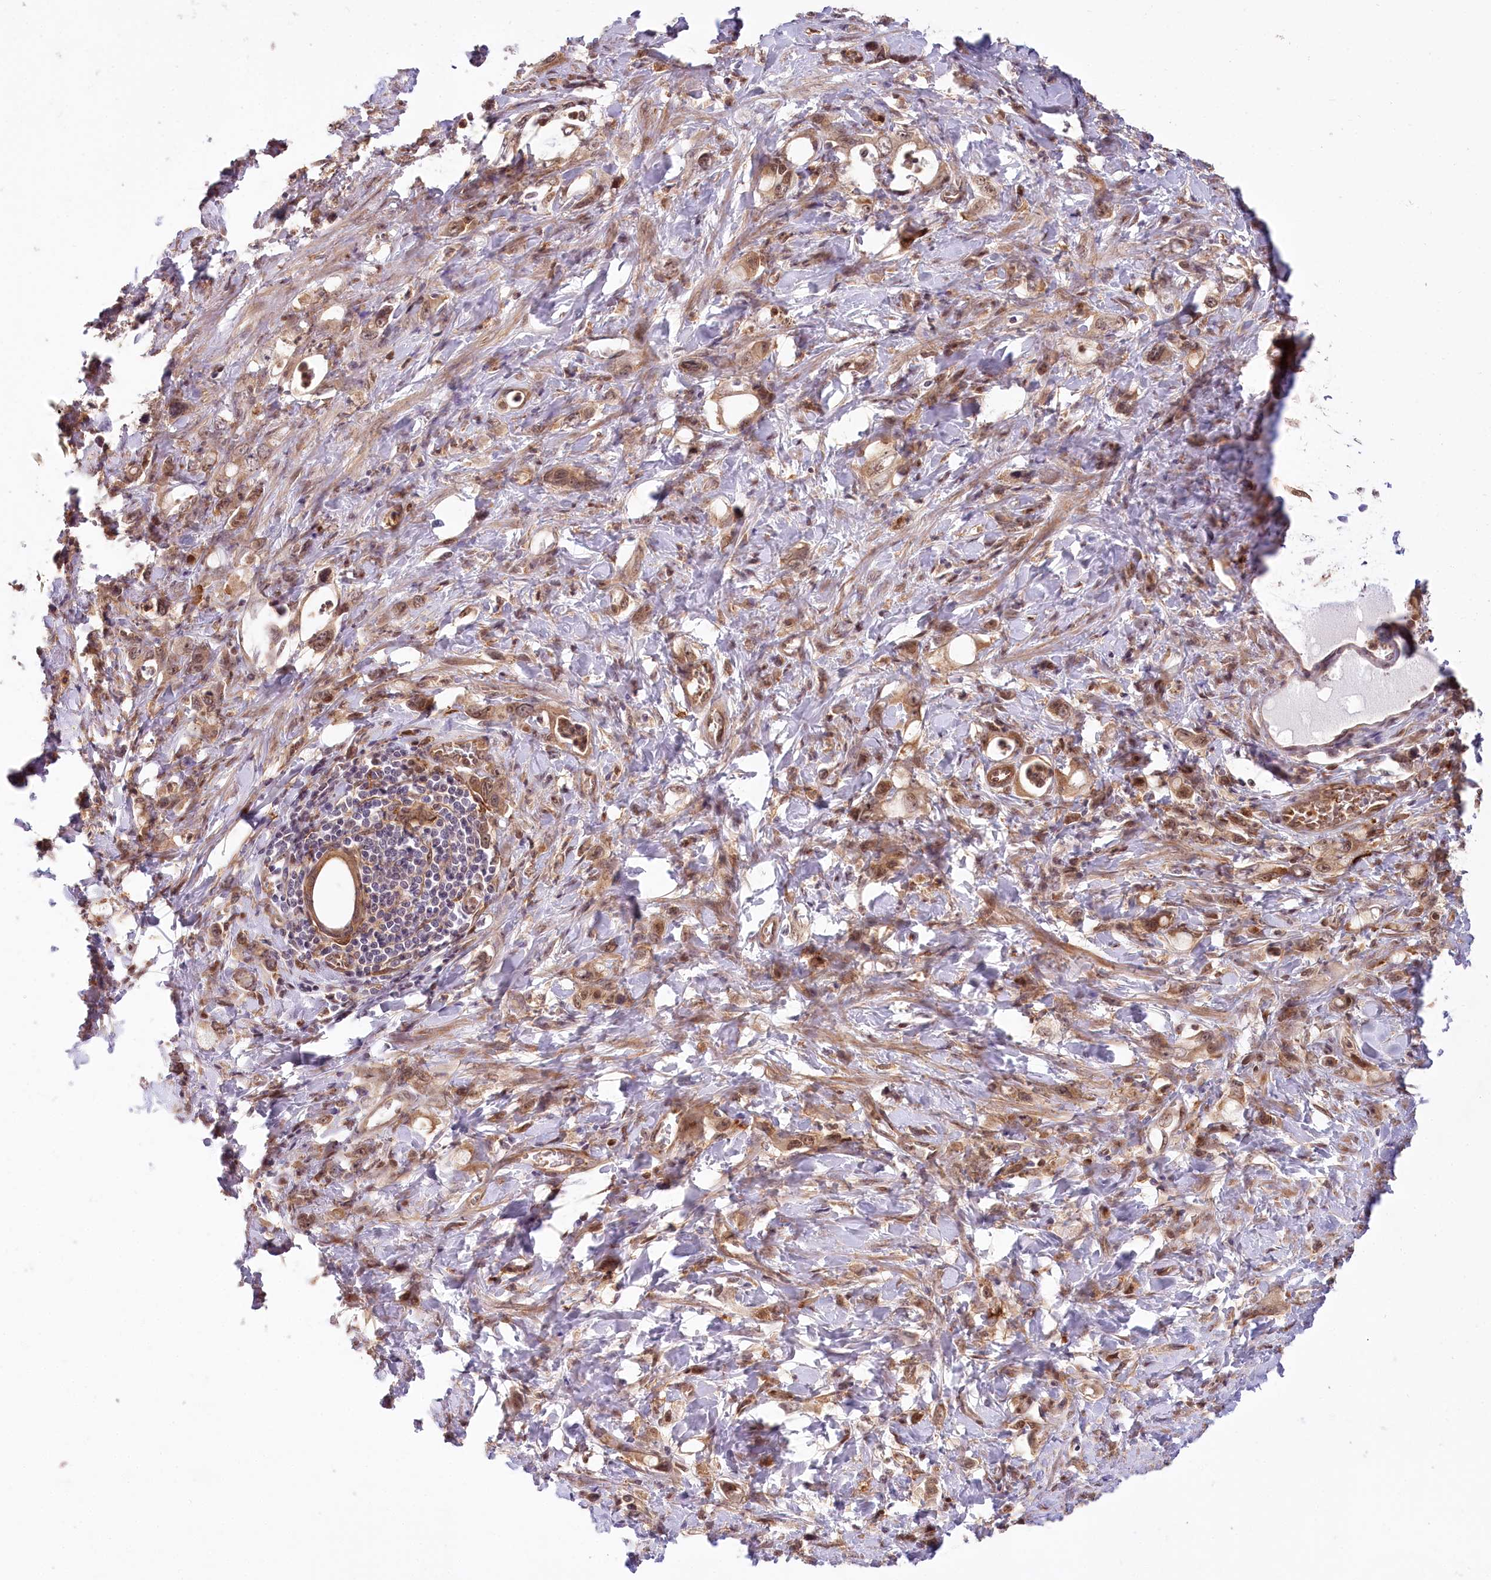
{"staining": {"intensity": "moderate", "quantity": ">75%", "location": "cytoplasmic/membranous,nuclear"}, "tissue": "stomach cancer", "cell_type": "Tumor cells", "image_type": "cancer", "snomed": [{"axis": "morphology", "description": "Adenocarcinoma, NOS"}, {"axis": "topography", "description": "Stomach, lower"}], "caption": "Stomach cancer stained with a protein marker demonstrates moderate staining in tumor cells.", "gene": "TUBGCP2", "patient": {"sex": "female", "age": 43}}